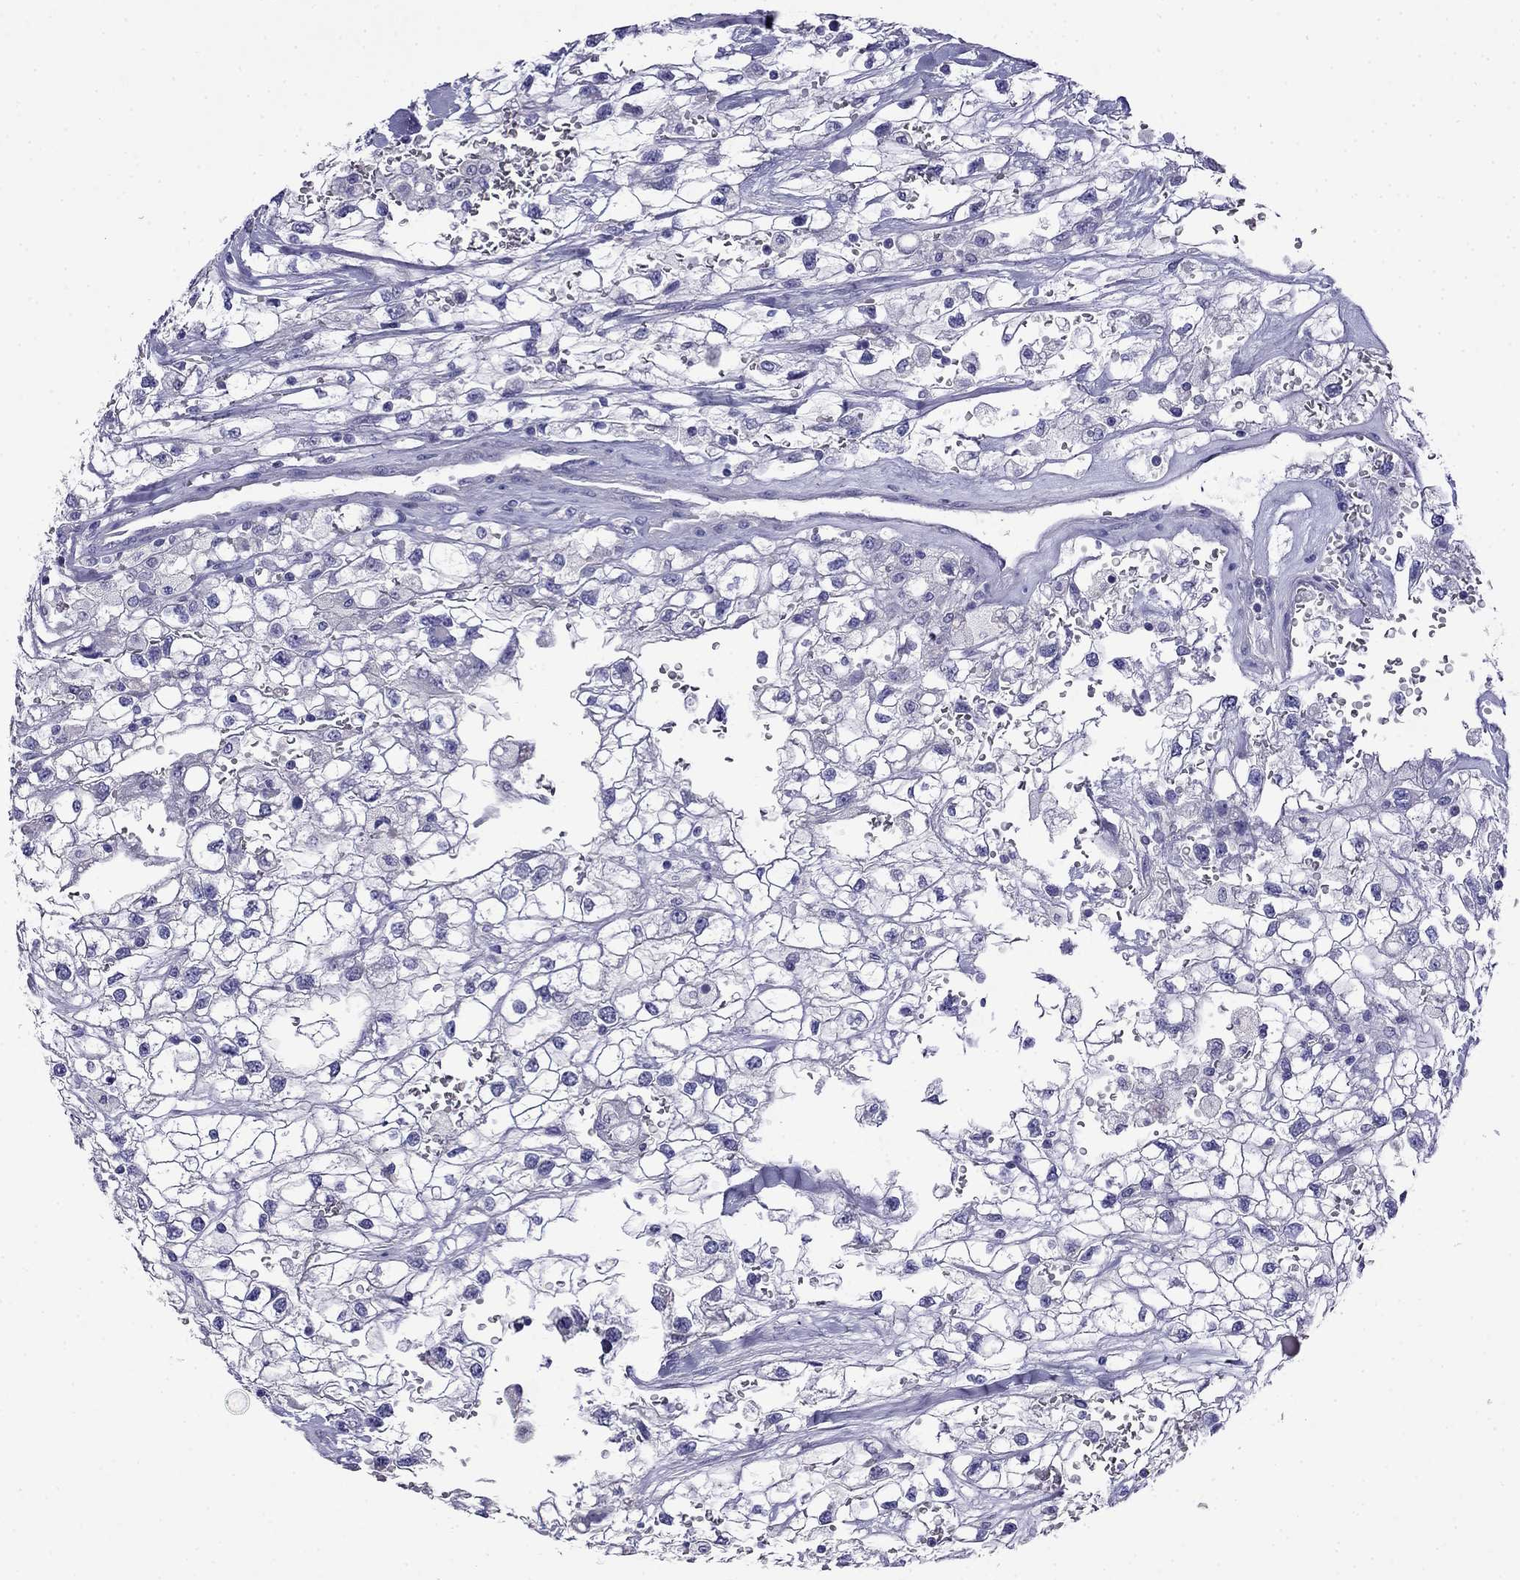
{"staining": {"intensity": "negative", "quantity": "none", "location": "none"}, "tissue": "renal cancer", "cell_type": "Tumor cells", "image_type": "cancer", "snomed": [{"axis": "morphology", "description": "Adenocarcinoma, NOS"}, {"axis": "topography", "description": "Kidney"}], "caption": "Renal cancer was stained to show a protein in brown. There is no significant positivity in tumor cells.", "gene": "MYO15A", "patient": {"sex": "male", "age": 59}}